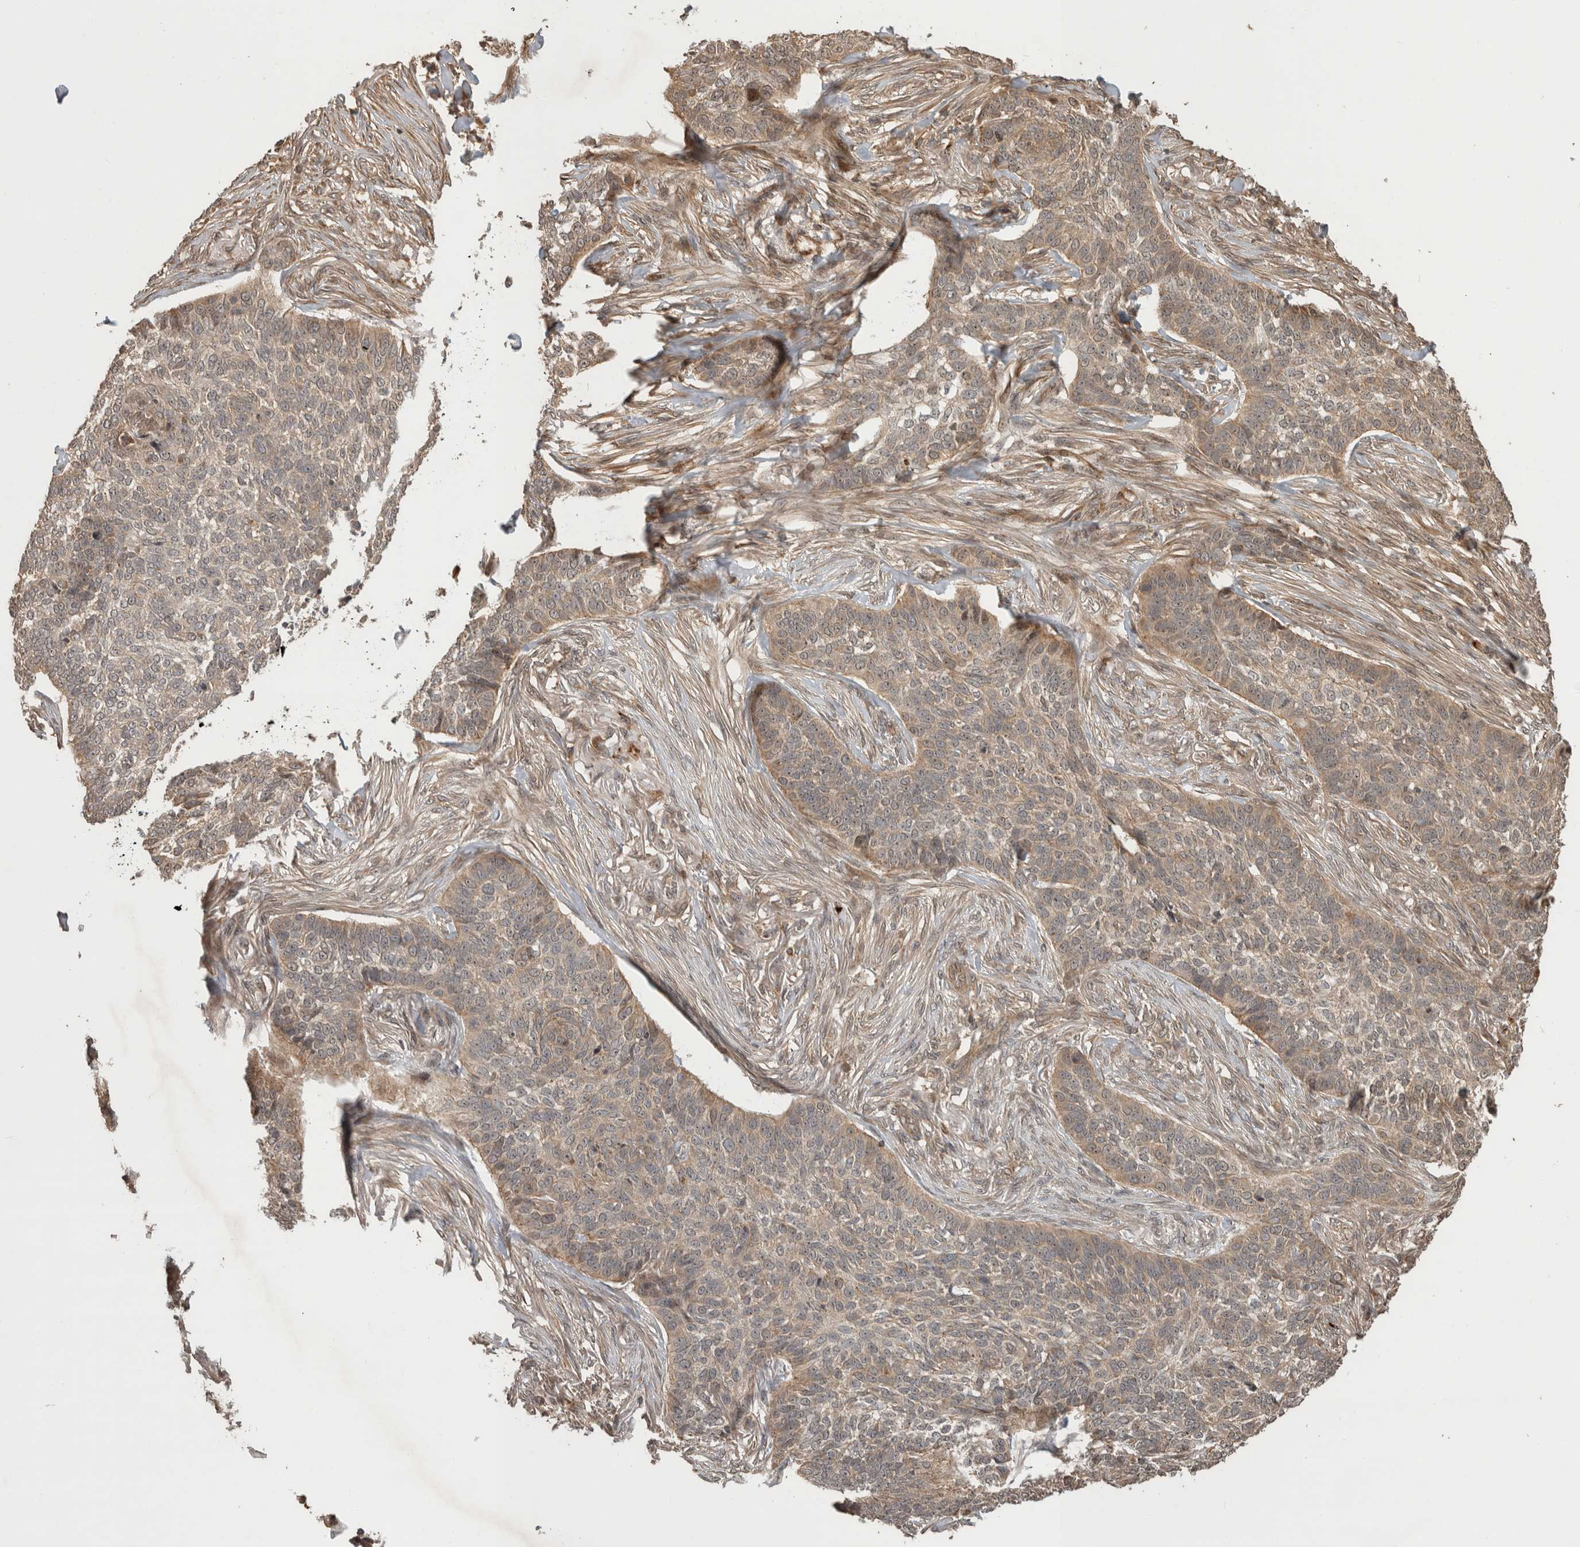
{"staining": {"intensity": "weak", "quantity": "25%-75%", "location": "cytoplasmic/membranous"}, "tissue": "skin cancer", "cell_type": "Tumor cells", "image_type": "cancer", "snomed": [{"axis": "morphology", "description": "Basal cell carcinoma"}, {"axis": "topography", "description": "Skin"}], "caption": "A photomicrograph of human skin basal cell carcinoma stained for a protein reveals weak cytoplasmic/membranous brown staining in tumor cells.", "gene": "PITPNC1", "patient": {"sex": "male", "age": 85}}